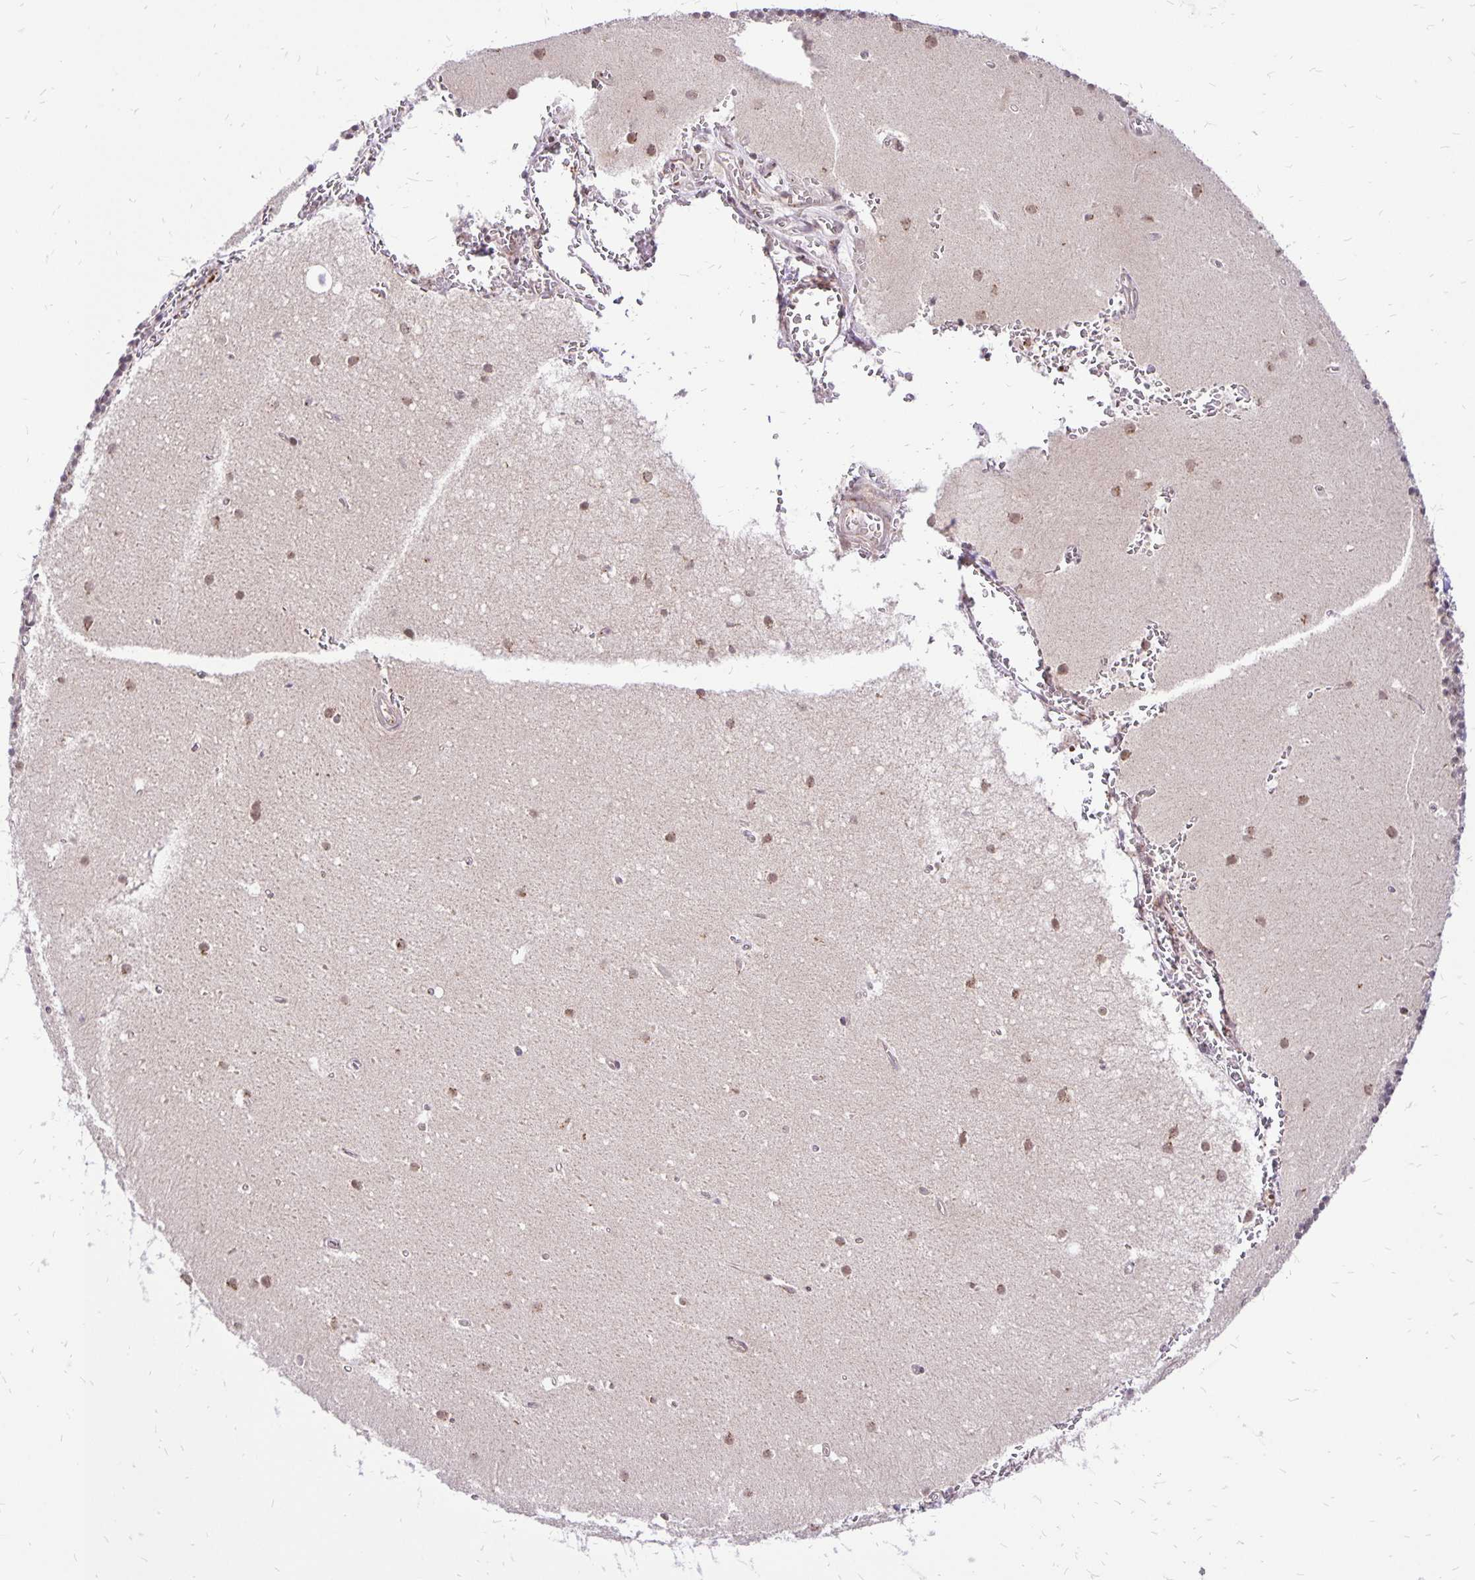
{"staining": {"intensity": "negative", "quantity": "none", "location": "none"}, "tissue": "cerebellum", "cell_type": "Cells in granular layer", "image_type": "normal", "snomed": [{"axis": "morphology", "description": "Normal tissue, NOS"}, {"axis": "topography", "description": "Cerebellum"}], "caption": "Cells in granular layer show no significant staining in benign cerebellum. Nuclei are stained in blue.", "gene": "GOLGA5", "patient": {"sex": "male", "age": 54}}